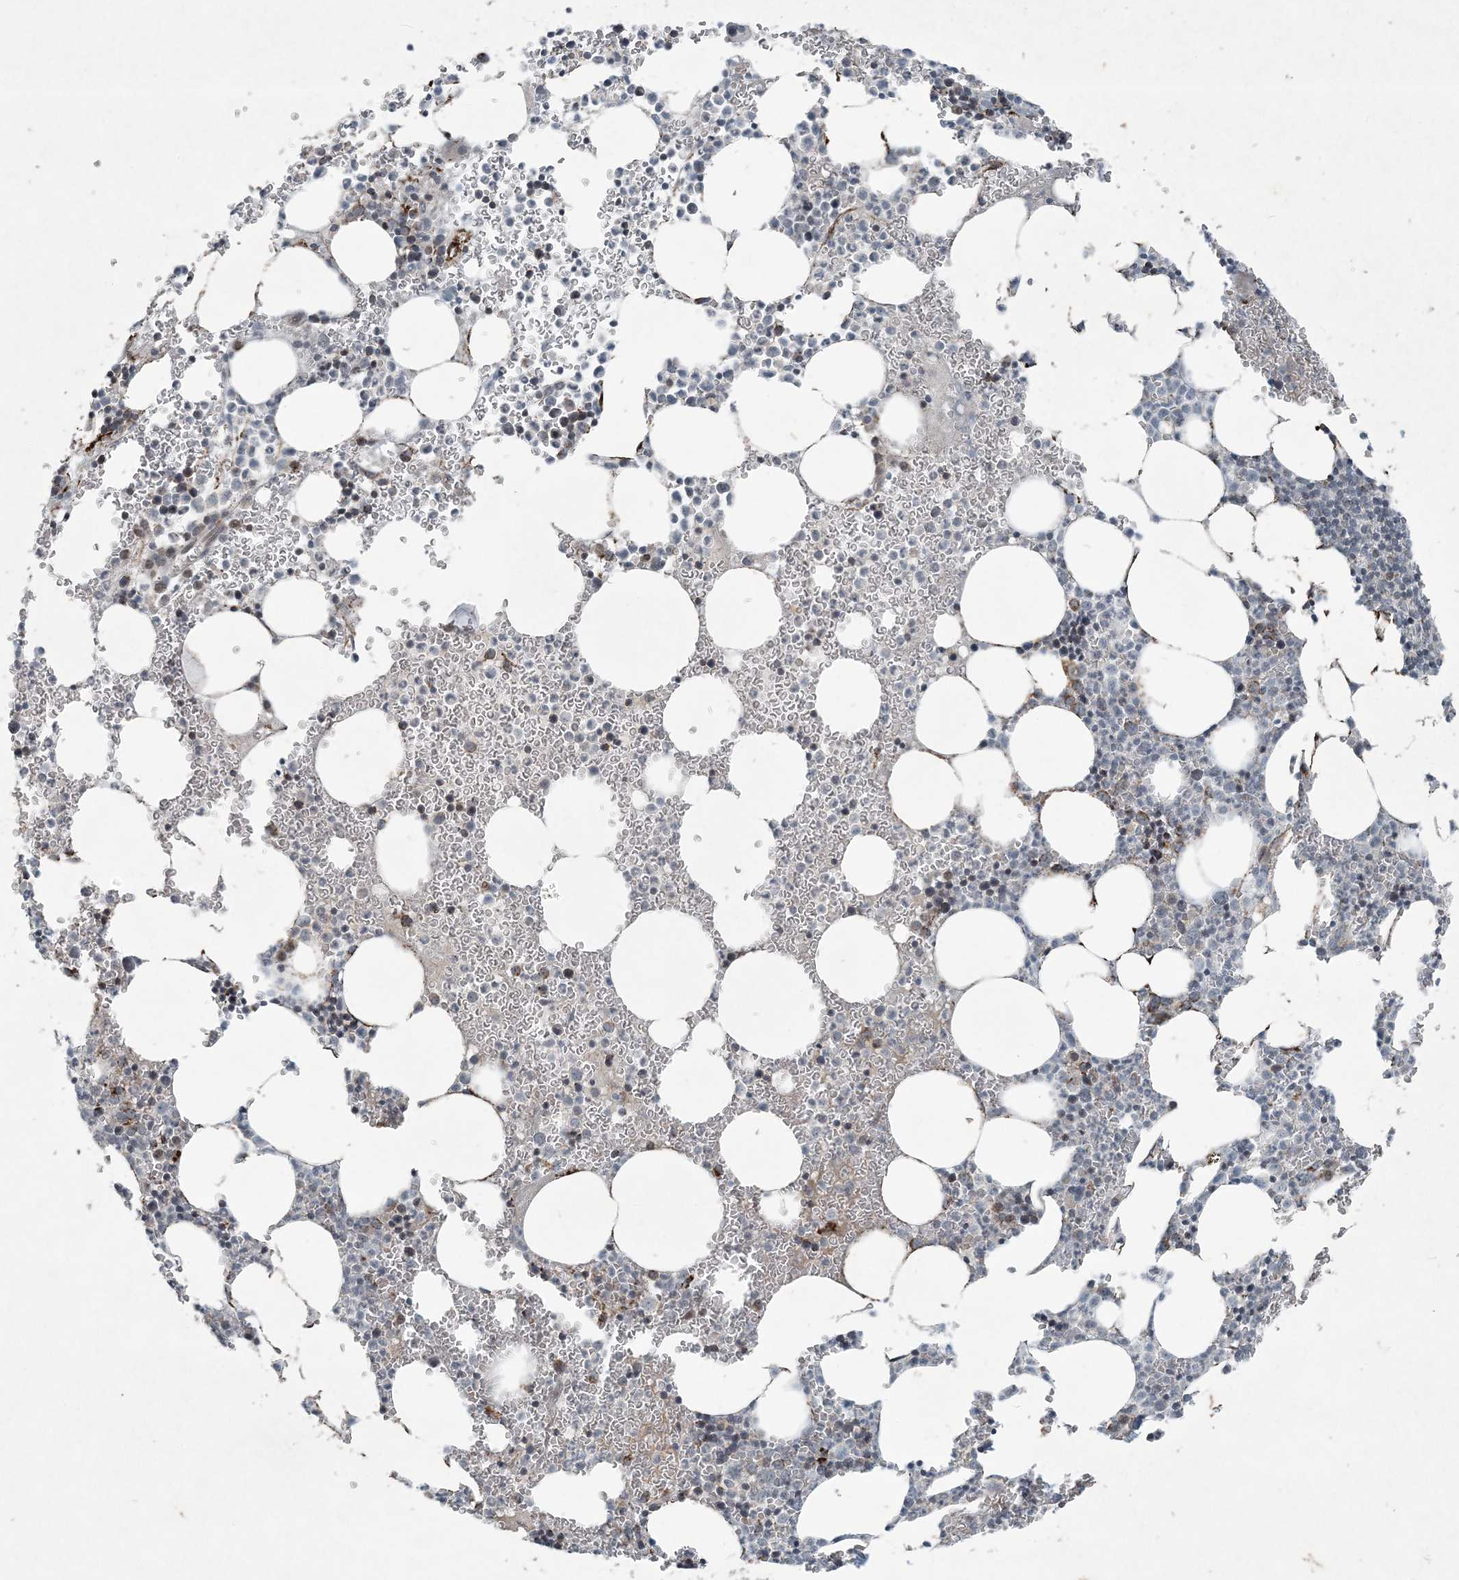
{"staining": {"intensity": "moderate", "quantity": "<25%", "location": "cytoplasmic/membranous"}, "tissue": "bone marrow", "cell_type": "Hematopoietic cells", "image_type": "normal", "snomed": [{"axis": "morphology", "description": "Normal tissue, NOS"}, {"axis": "topography", "description": "Bone marrow"}], "caption": "Immunohistochemical staining of normal human bone marrow reveals moderate cytoplasmic/membranous protein expression in about <25% of hematopoietic cells.", "gene": "PC", "patient": {"sex": "female", "age": 78}}